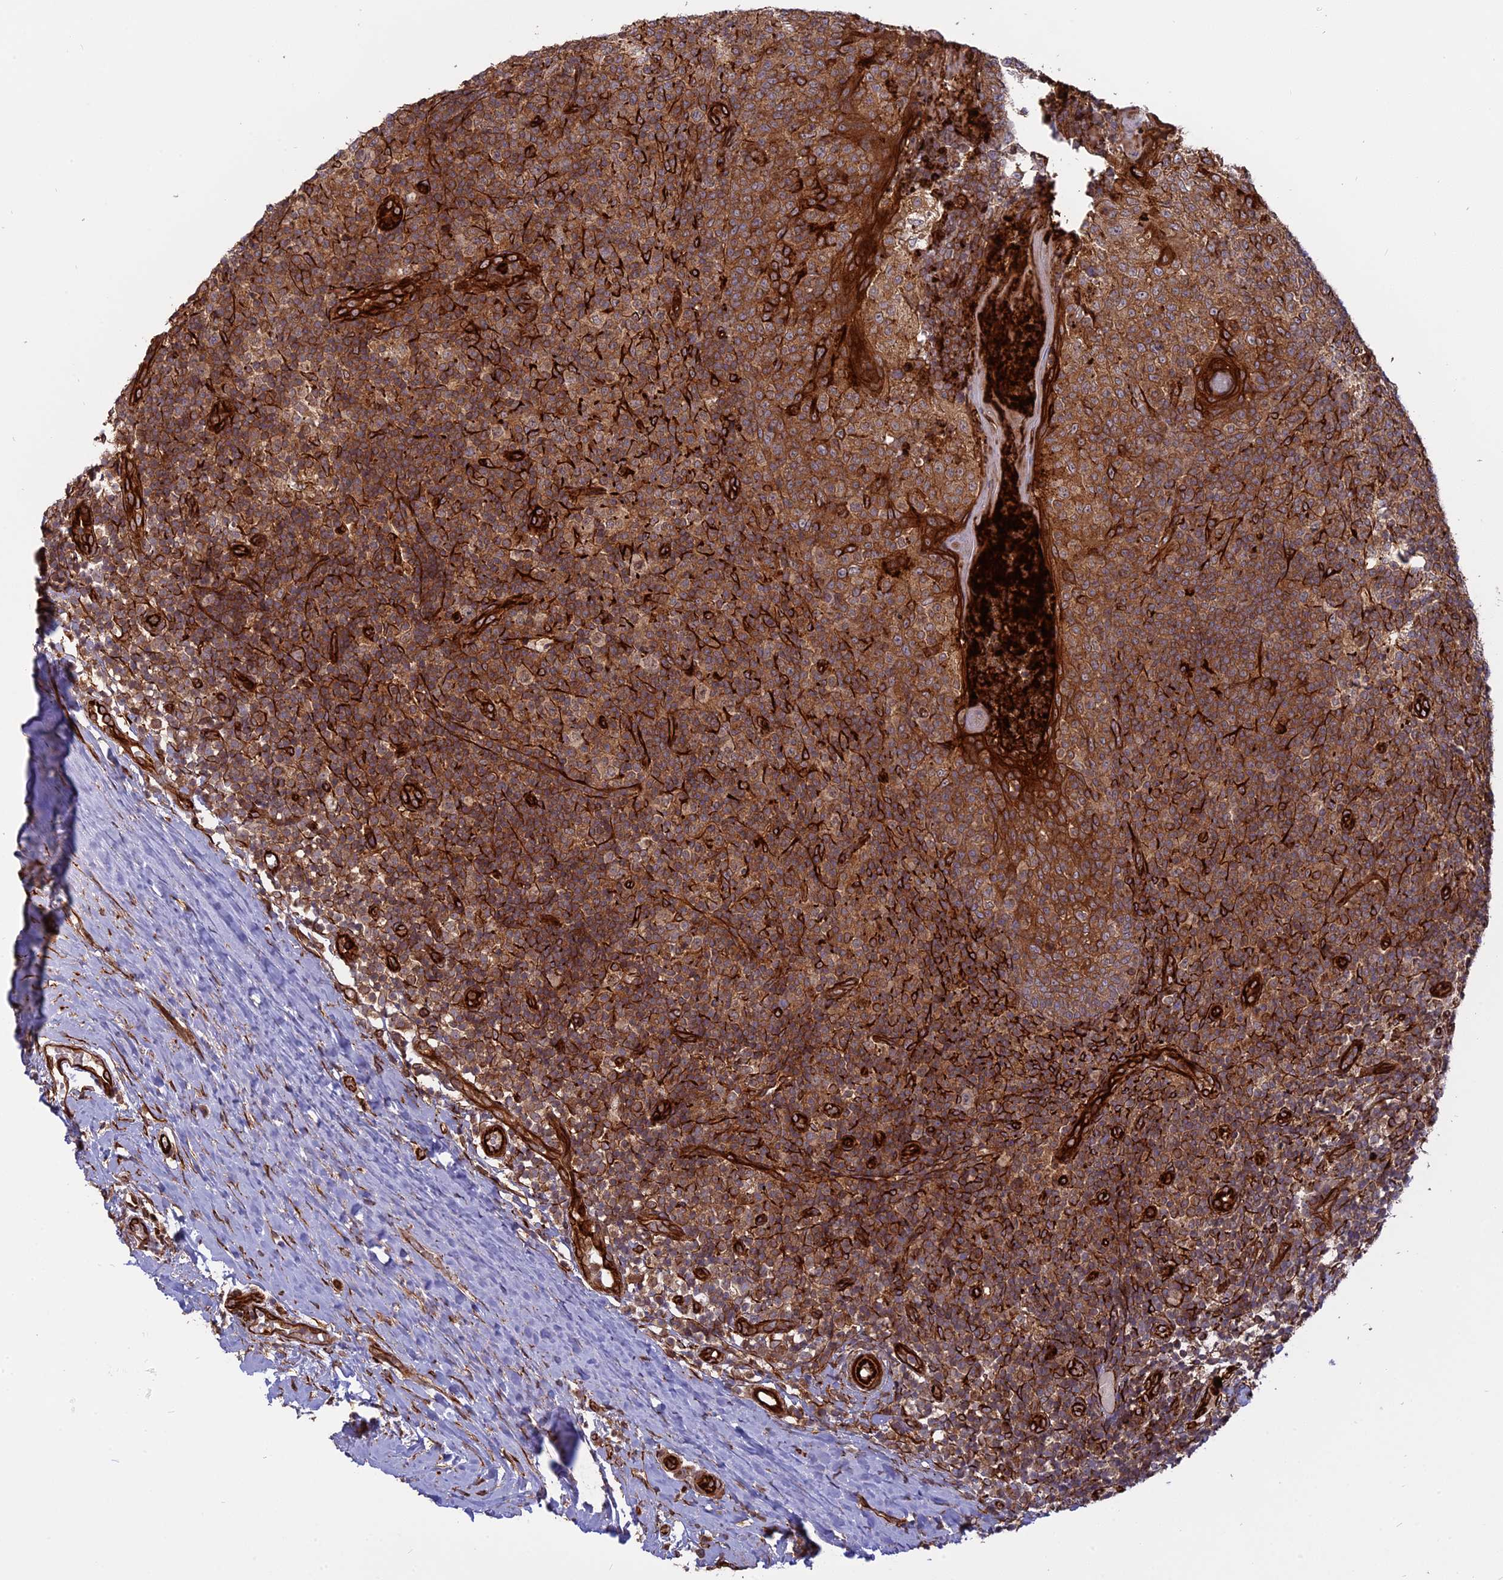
{"staining": {"intensity": "moderate", "quantity": "25%-75%", "location": "cytoplasmic/membranous"}, "tissue": "tonsil", "cell_type": "Germinal center cells", "image_type": "normal", "snomed": [{"axis": "morphology", "description": "Normal tissue, NOS"}, {"axis": "topography", "description": "Tonsil"}], "caption": "A high-resolution photomicrograph shows IHC staining of benign tonsil, which shows moderate cytoplasmic/membranous expression in about 25%-75% of germinal center cells.", "gene": "PHLDB3", "patient": {"sex": "female", "age": 19}}